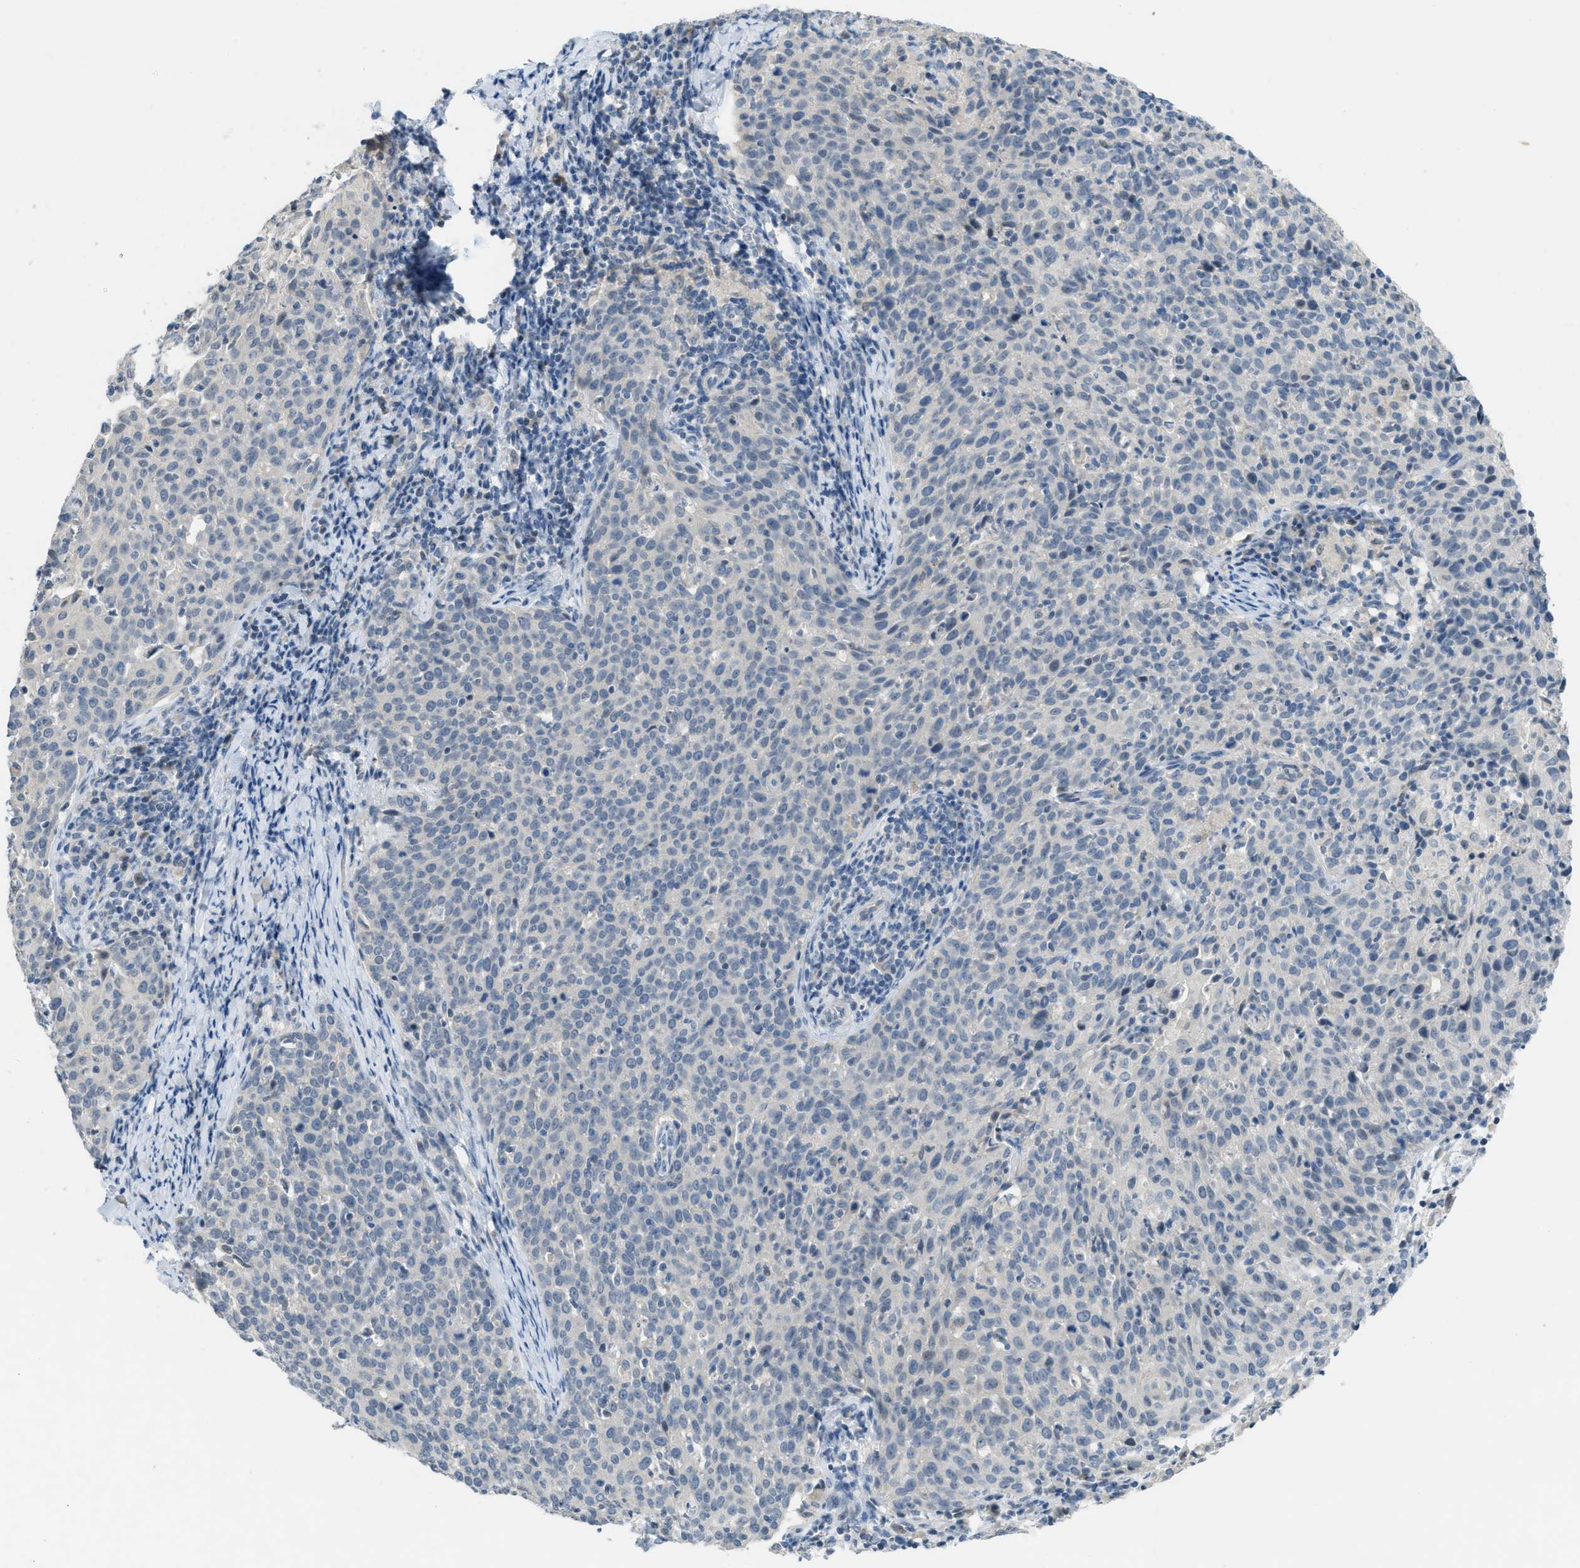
{"staining": {"intensity": "negative", "quantity": "none", "location": "none"}, "tissue": "cervical cancer", "cell_type": "Tumor cells", "image_type": "cancer", "snomed": [{"axis": "morphology", "description": "Squamous cell carcinoma, NOS"}, {"axis": "topography", "description": "Cervix"}], "caption": "DAB immunohistochemical staining of human cervical squamous cell carcinoma demonstrates no significant staining in tumor cells.", "gene": "TXNDC2", "patient": {"sex": "female", "age": 38}}